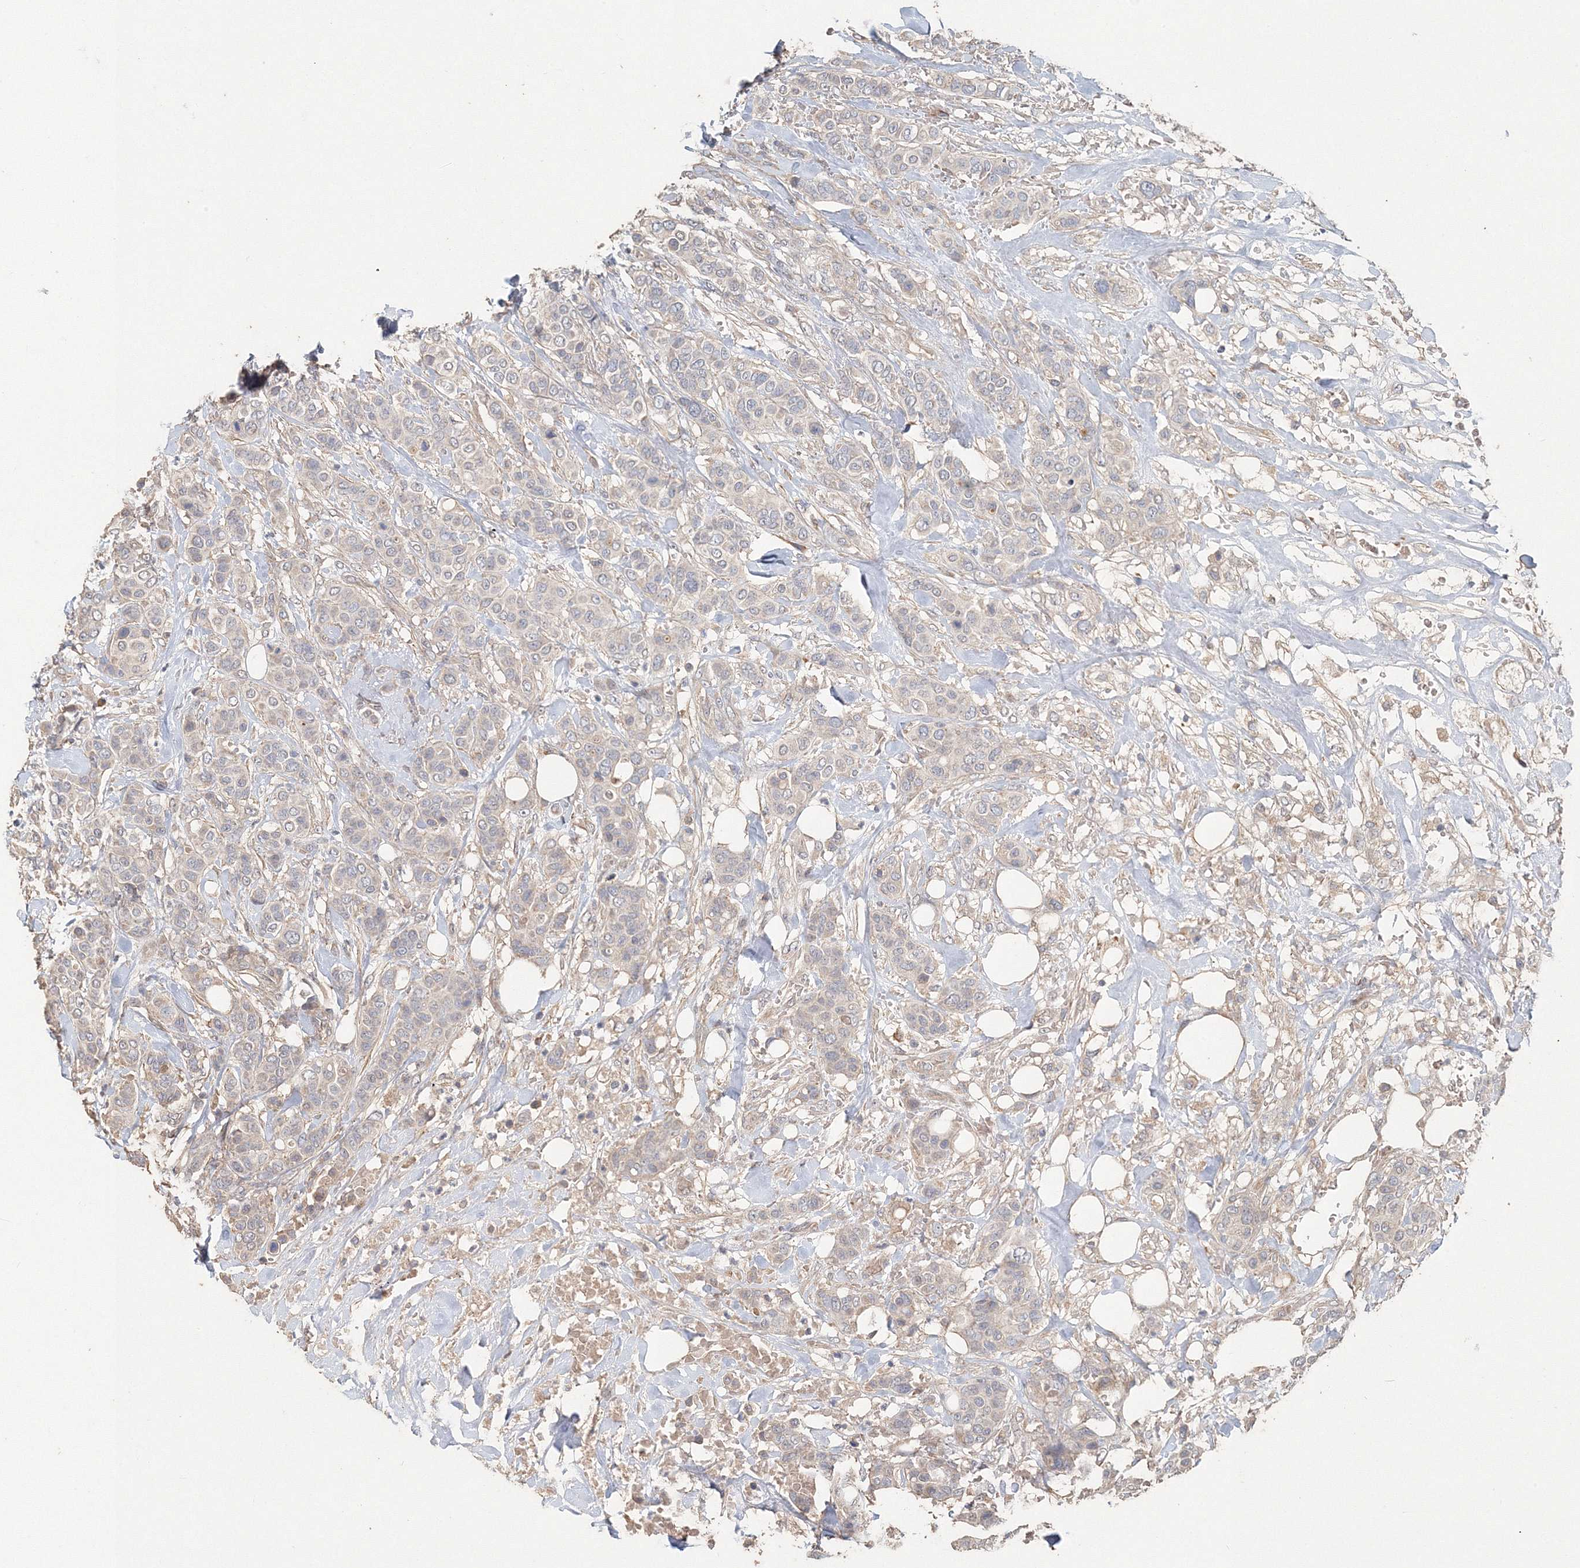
{"staining": {"intensity": "negative", "quantity": "none", "location": "none"}, "tissue": "breast cancer", "cell_type": "Tumor cells", "image_type": "cancer", "snomed": [{"axis": "morphology", "description": "Lobular carcinoma"}, {"axis": "topography", "description": "Breast"}], "caption": "Human breast lobular carcinoma stained for a protein using immunohistochemistry demonstrates no positivity in tumor cells.", "gene": "NALF2", "patient": {"sex": "female", "age": 51}}